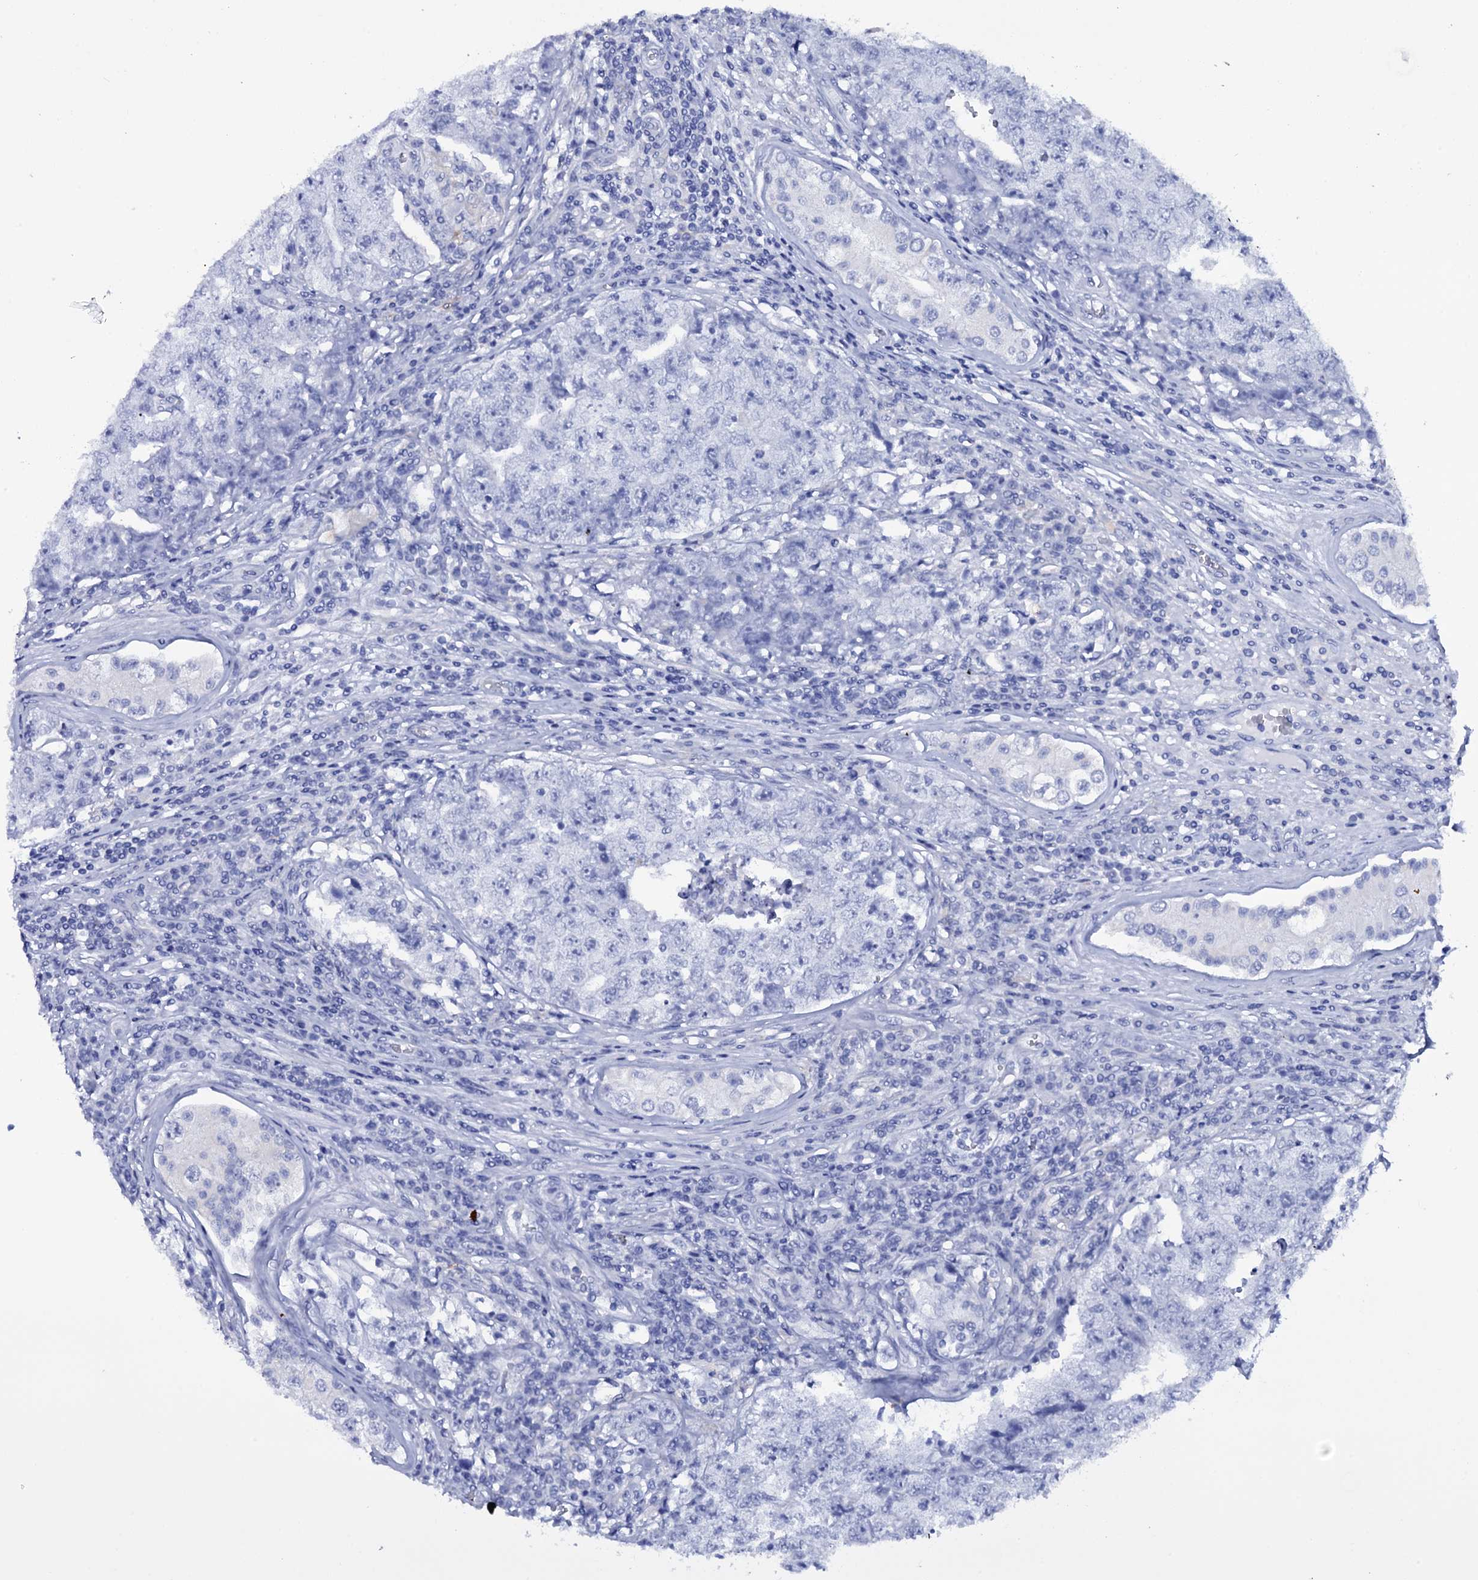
{"staining": {"intensity": "negative", "quantity": "none", "location": "none"}, "tissue": "testis cancer", "cell_type": "Tumor cells", "image_type": "cancer", "snomed": [{"axis": "morphology", "description": "Carcinoma, Embryonal, NOS"}, {"axis": "topography", "description": "Testis"}], "caption": "There is no significant staining in tumor cells of testis embryonal carcinoma. (DAB immunohistochemistry visualized using brightfield microscopy, high magnification).", "gene": "ITPRID2", "patient": {"sex": "male", "age": 17}}